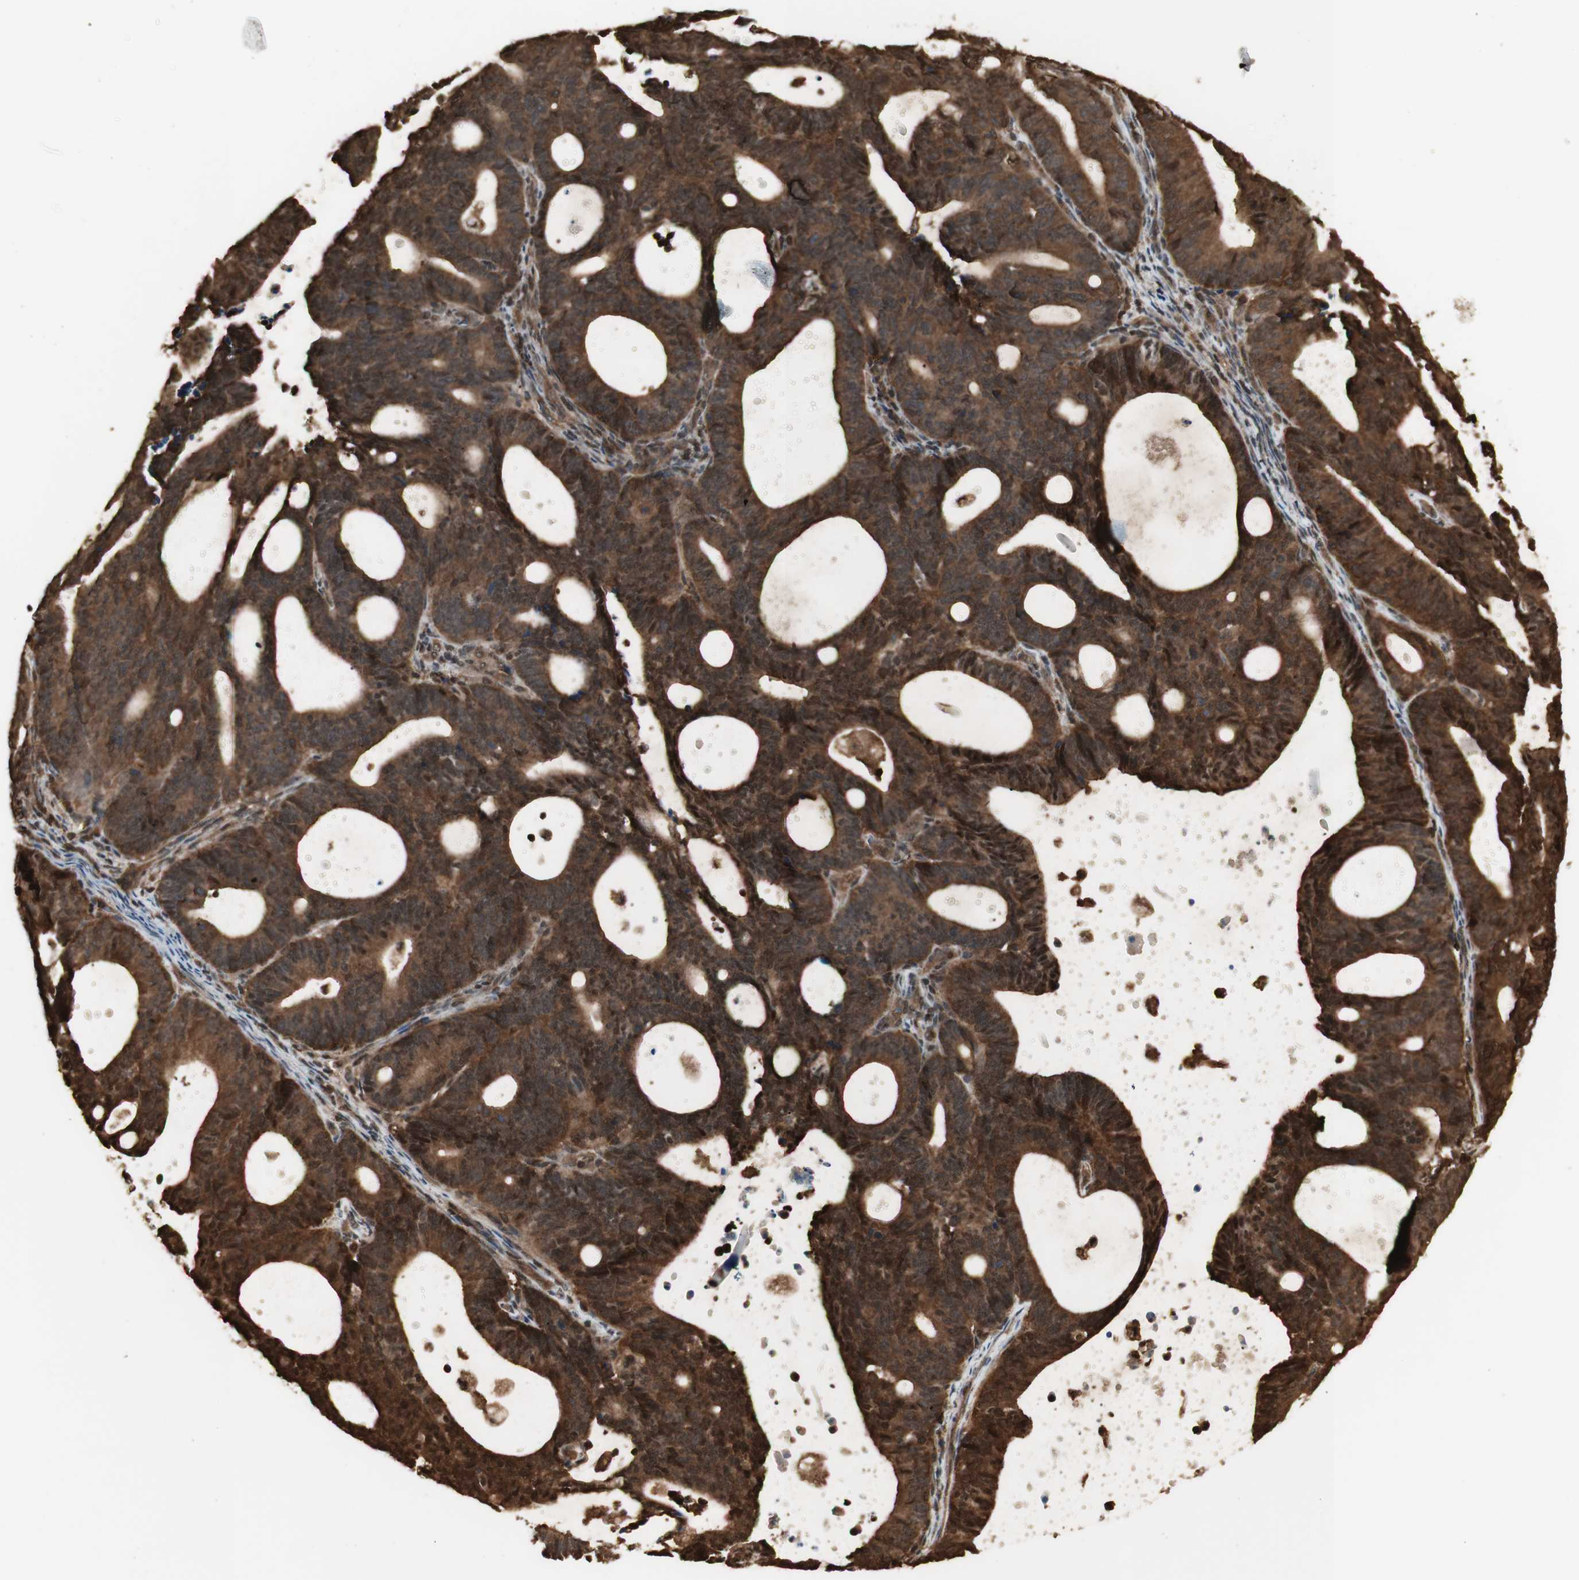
{"staining": {"intensity": "strong", "quantity": ">75%", "location": "cytoplasmic/membranous,nuclear"}, "tissue": "endometrial cancer", "cell_type": "Tumor cells", "image_type": "cancer", "snomed": [{"axis": "morphology", "description": "Adenocarcinoma, NOS"}, {"axis": "topography", "description": "Uterus"}], "caption": "Immunohistochemical staining of endometrial adenocarcinoma reveals strong cytoplasmic/membranous and nuclear protein staining in approximately >75% of tumor cells. (Brightfield microscopy of DAB IHC at high magnification).", "gene": "YWHAB", "patient": {"sex": "female", "age": 83}}